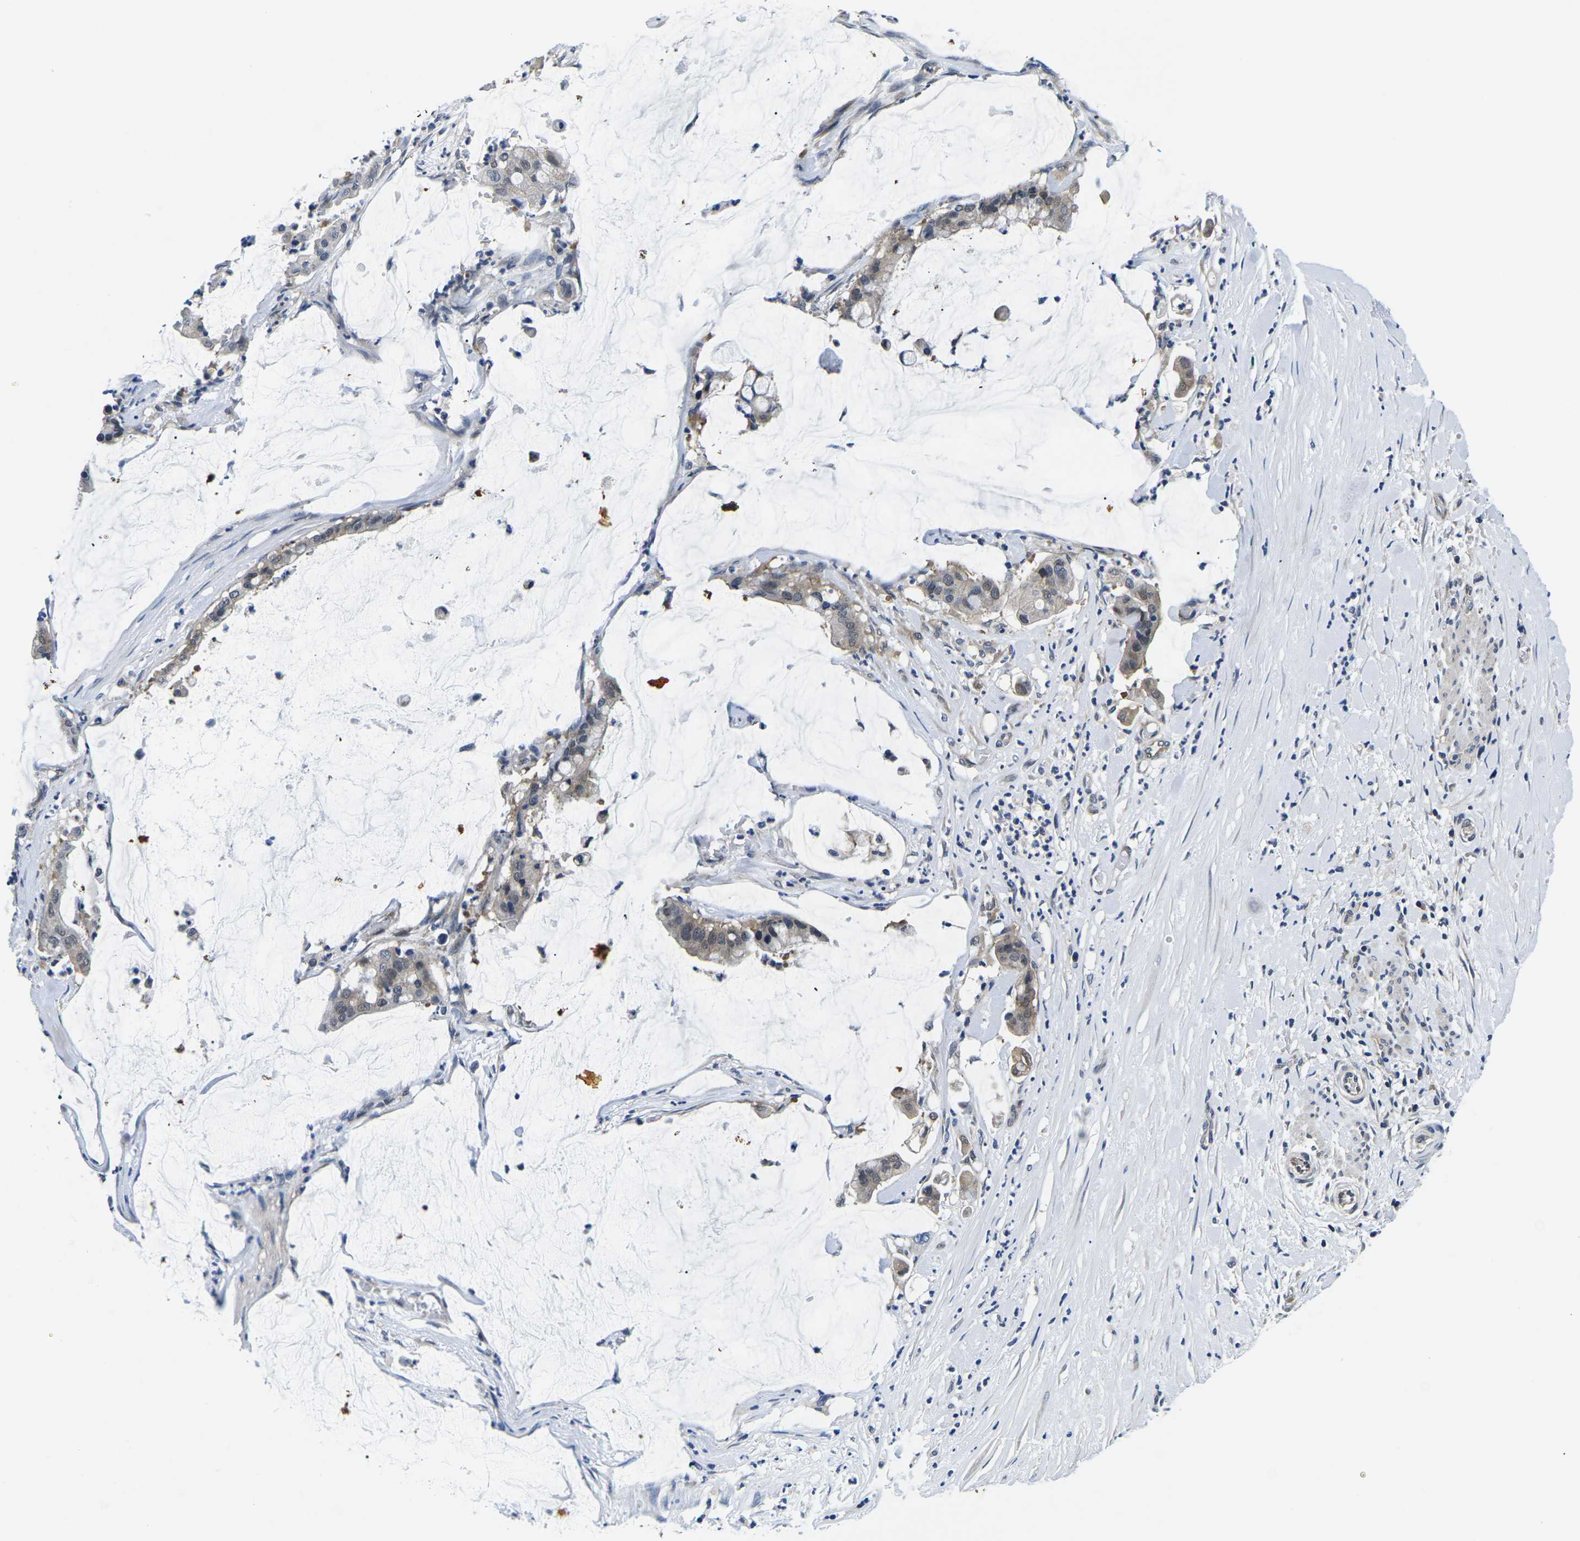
{"staining": {"intensity": "moderate", "quantity": ">75%", "location": "cytoplasmic/membranous"}, "tissue": "pancreatic cancer", "cell_type": "Tumor cells", "image_type": "cancer", "snomed": [{"axis": "morphology", "description": "Adenocarcinoma, NOS"}, {"axis": "topography", "description": "Pancreas"}], "caption": "Pancreatic cancer stained with a brown dye displays moderate cytoplasmic/membranous positive positivity in approximately >75% of tumor cells.", "gene": "GSK3B", "patient": {"sex": "male", "age": 41}}